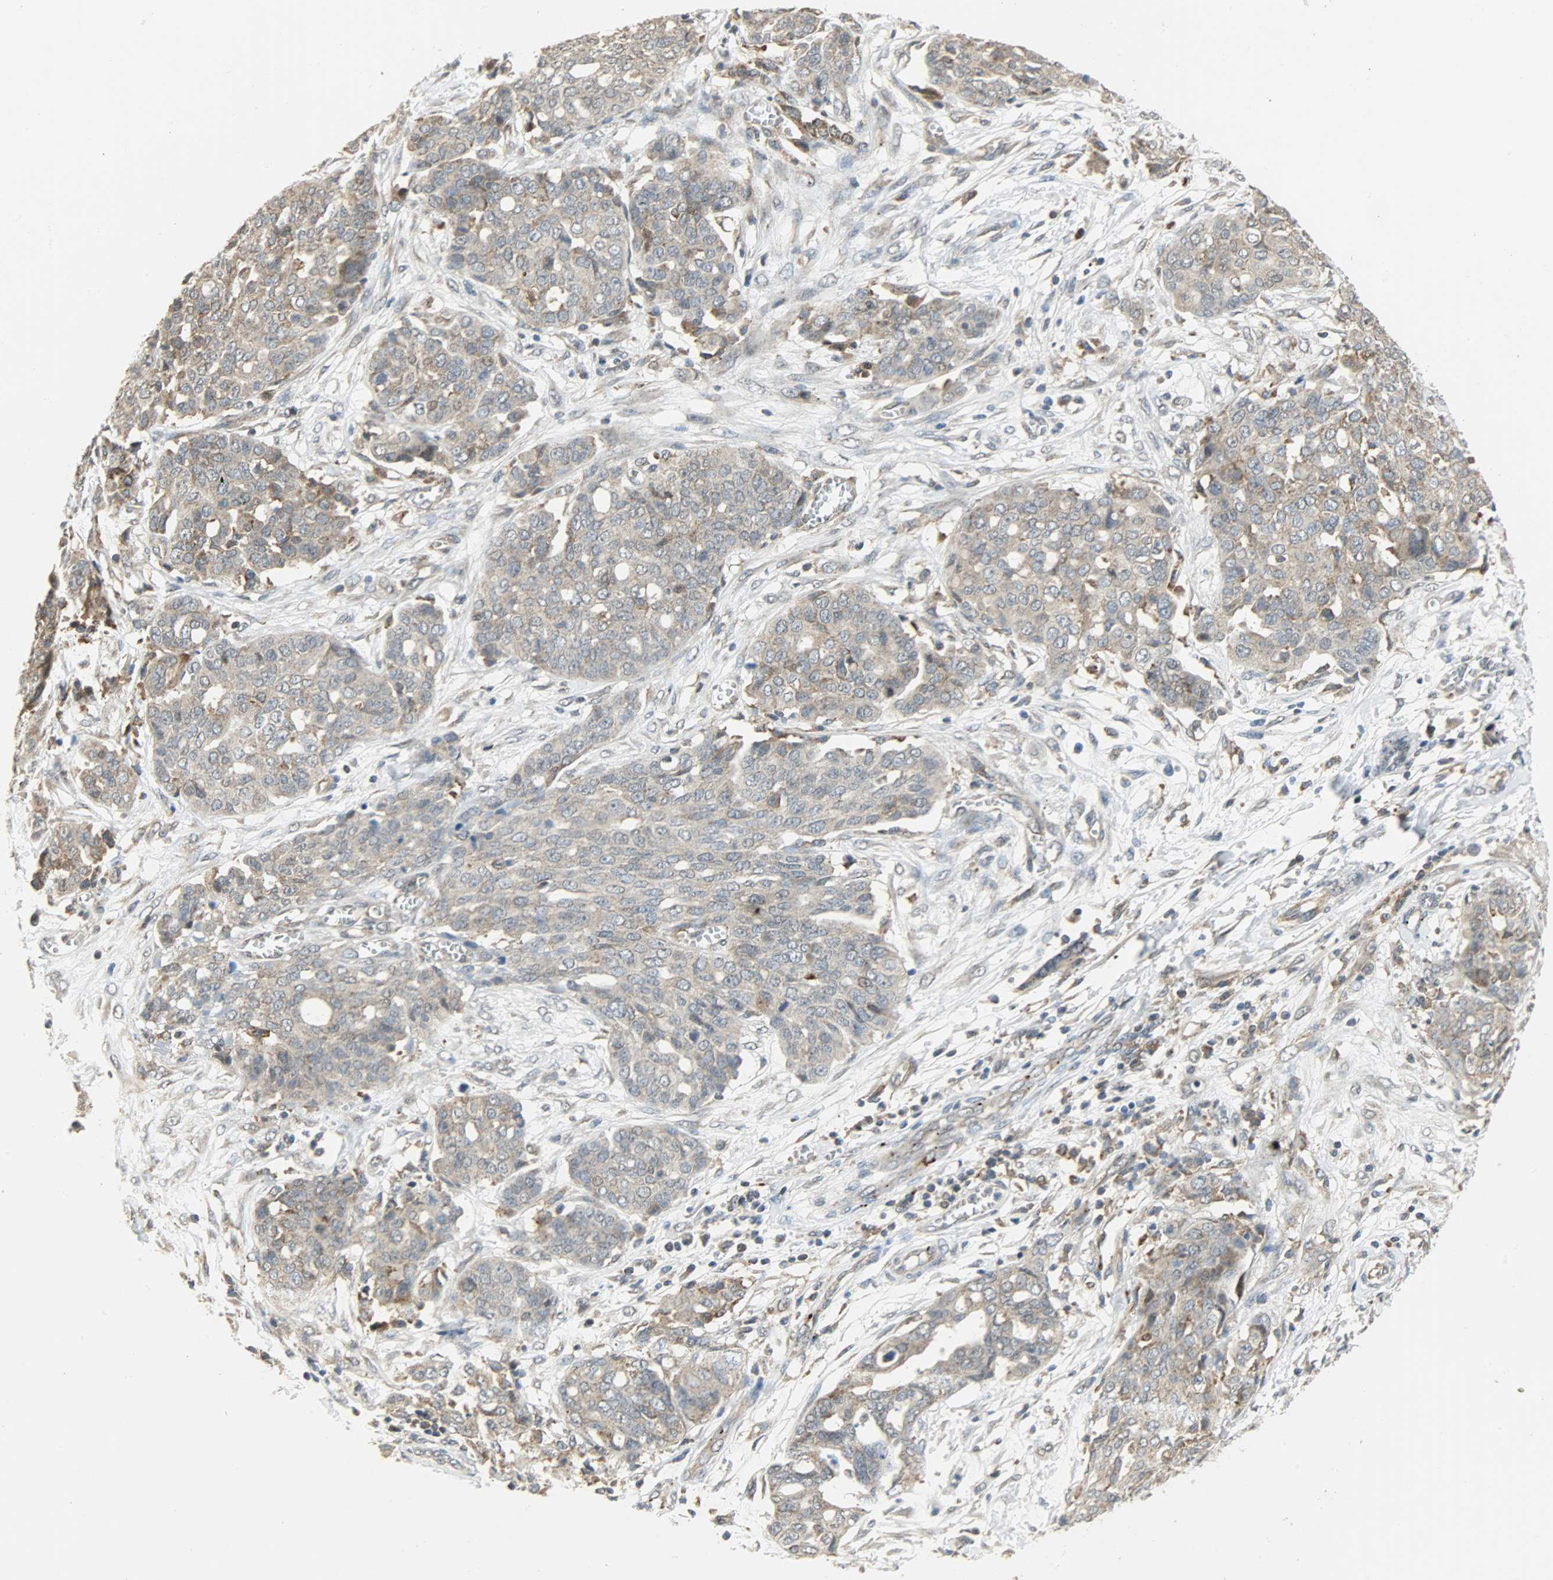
{"staining": {"intensity": "moderate", "quantity": "25%-75%", "location": "cytoplasmic/membranous"}, "tissue": "ovarian cancer", "cell_type": "Tumor cells", "image_type": "cancer", "snomed": [{"axis": "morphology", "description": "Cystadenocarcinoma, serous, NOS"}, {"axis": "topography", "description": "Soft tissue"}, {"axis": "topography", "description": "Ovary"}], "caption": "A high-resolution image shows immunohistochemistry (IHC) staining of ovarian cancer, which shows moderate cytoplasmic/membranous staining in approximately 25%-75% of tumor cells.", "gene": "GIT2", "patient": {"sex": "female", "age": 57}}